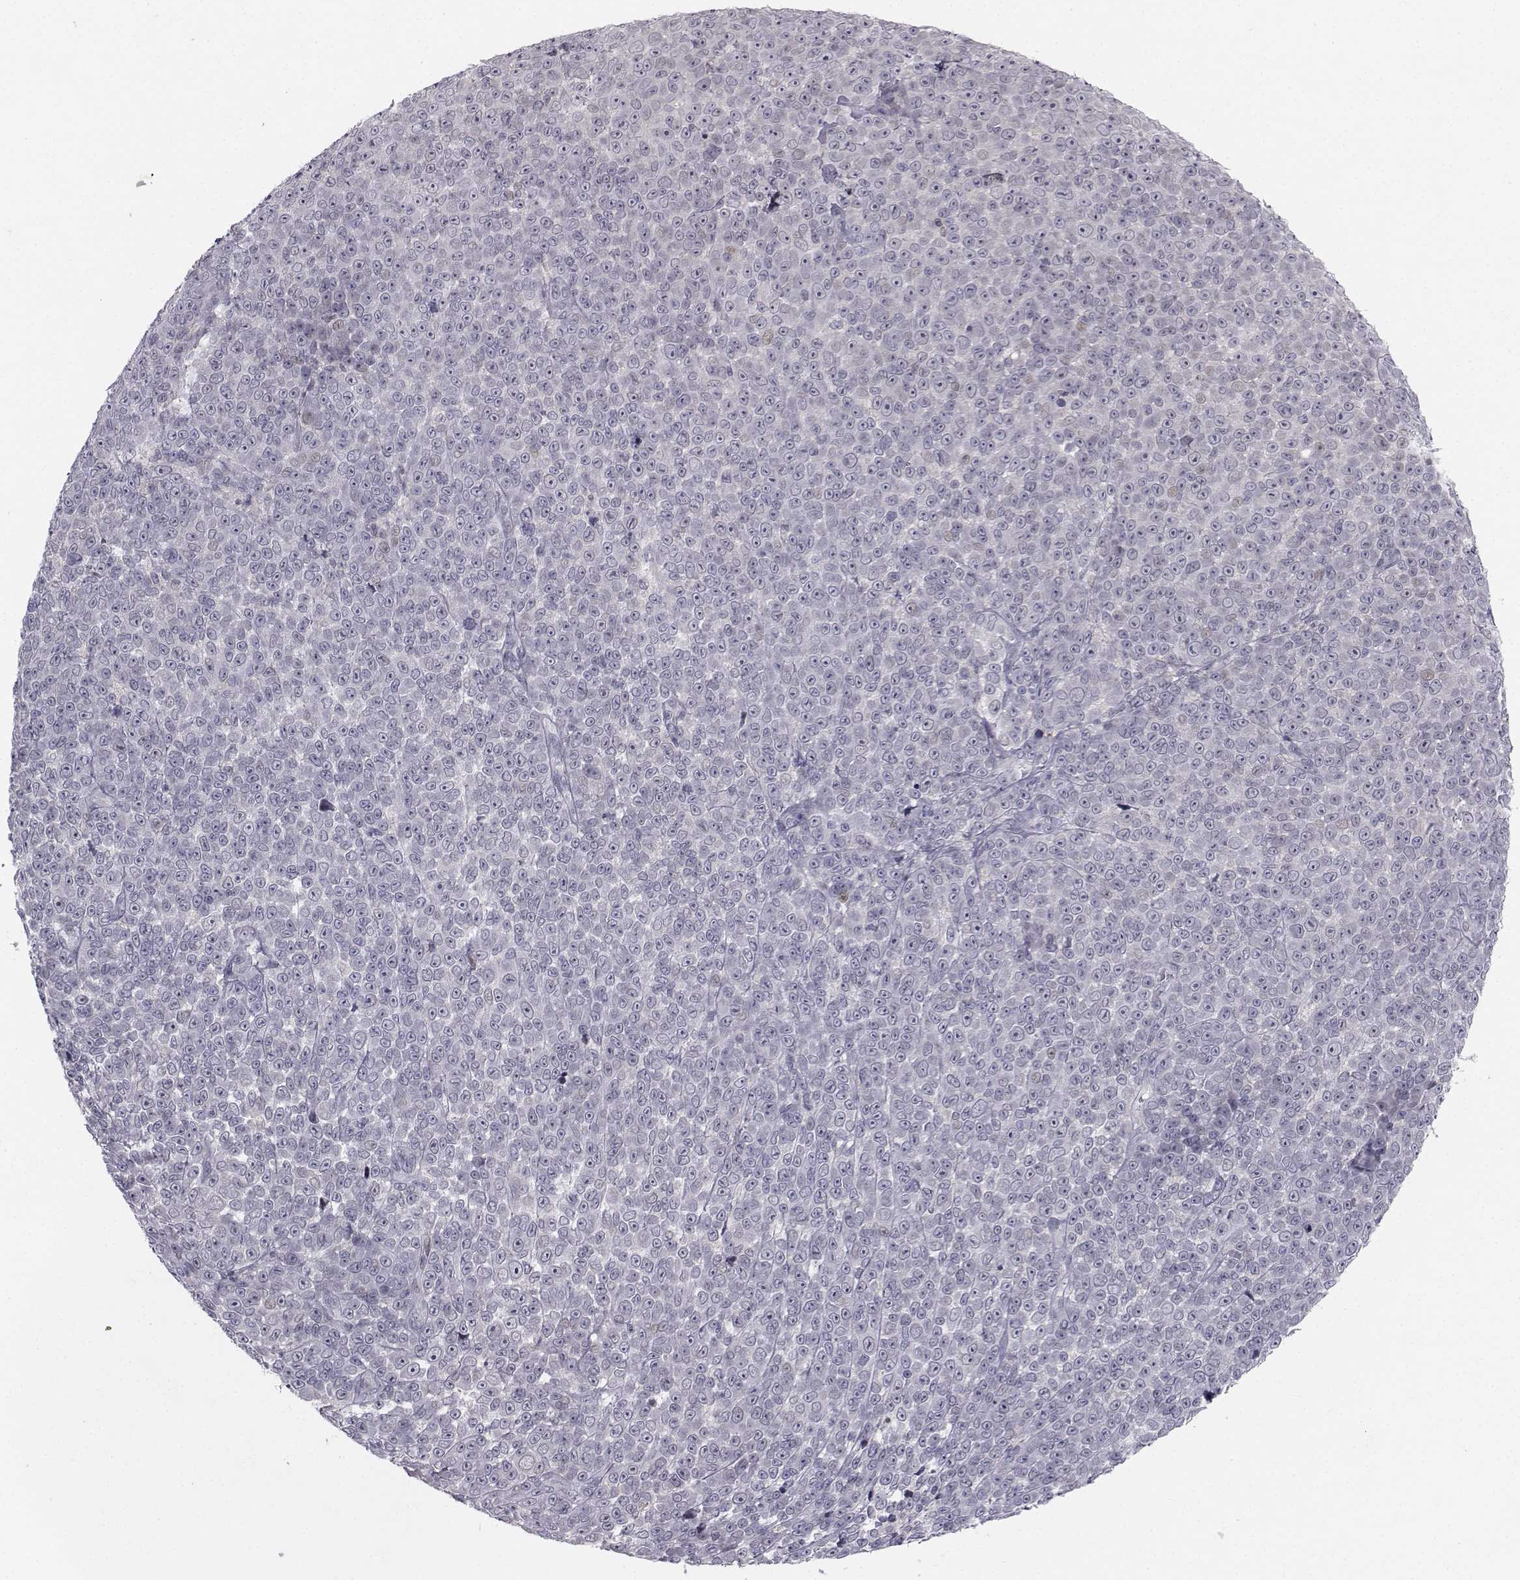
{"staining": {"intensity": "negative", "quantity": "none", "location": "none"}, "tissue": "melanoma", "cell_type": "Tumor cells", "image_type": "cancer", "snomed": [{"axis": "morphology", "description": "Malignant melanoma, NOS"}, {"axis": "topography", "description": "Skin"}], "caption": "High magnification brightfield microscopy of malignant melanoma stained with DAB (3,3'-diaminobenzidine) (brown) and counterstained with hematoxylin (blue): tumor cells show no significant expression.", "gene": "PCP4L1", "patient": {"sex": "female", "age": 95}}